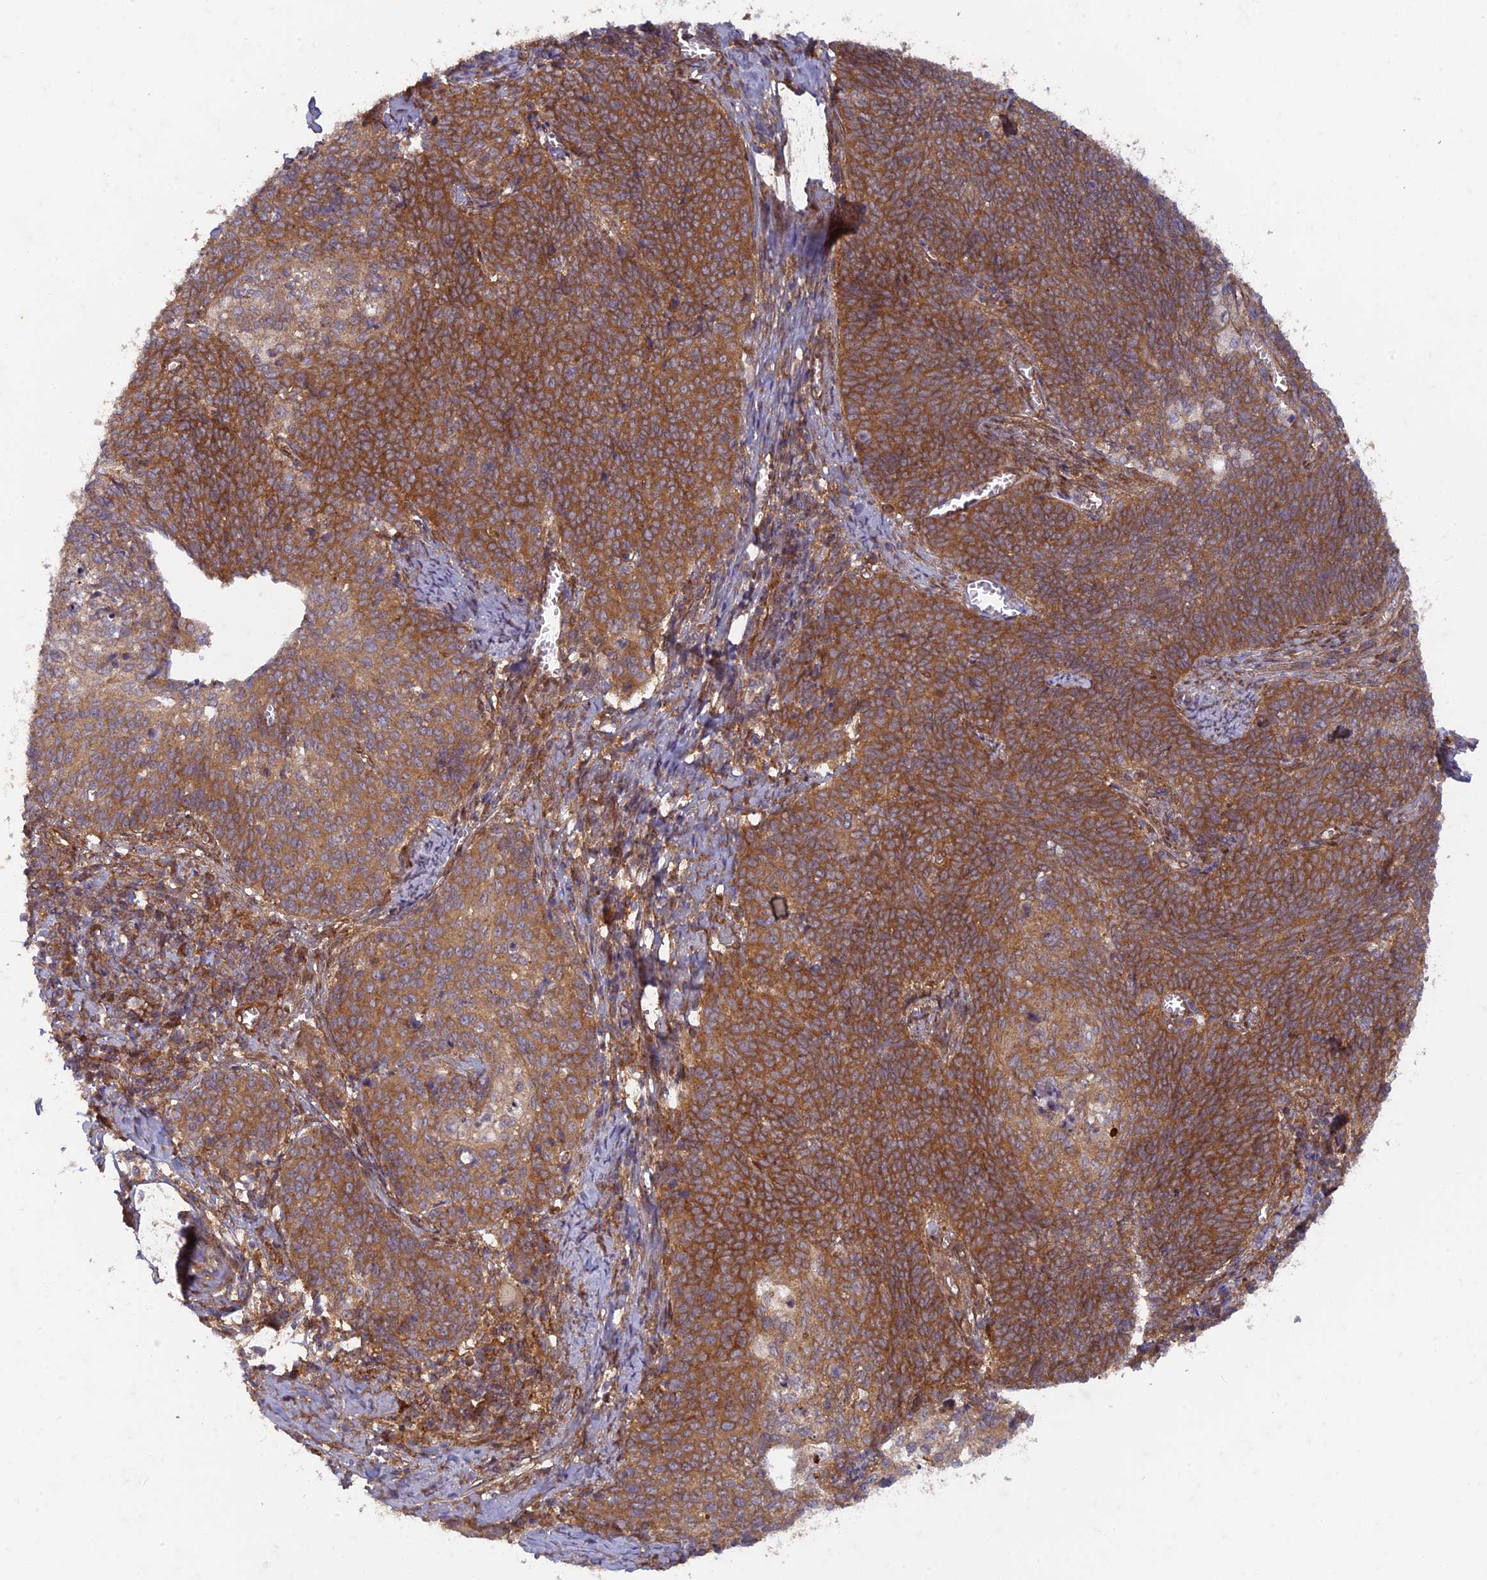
{"staining": {"intensity": "strong", "quantity": ">75%", "location": "cytoplasmic/membranous"}, "tissue": "cervical cancer", "cell_type": "Tumor cells", "image_type": "cancer", "snomed": [{"axis": "morphology", "description": "Squamous cell carcinoma, NOS"}, {"axis": "topography", "description": "Cervix"}], "caption": "Immunohistochemistry micrograph of human cervical cancer stained for a protein (brown), which reveals high levels of strong cytoplasmic/membranous positivity in about >75% of tumor cells.", "gene": "TCF25", "patient": {"sex": "female", "age": 39}}